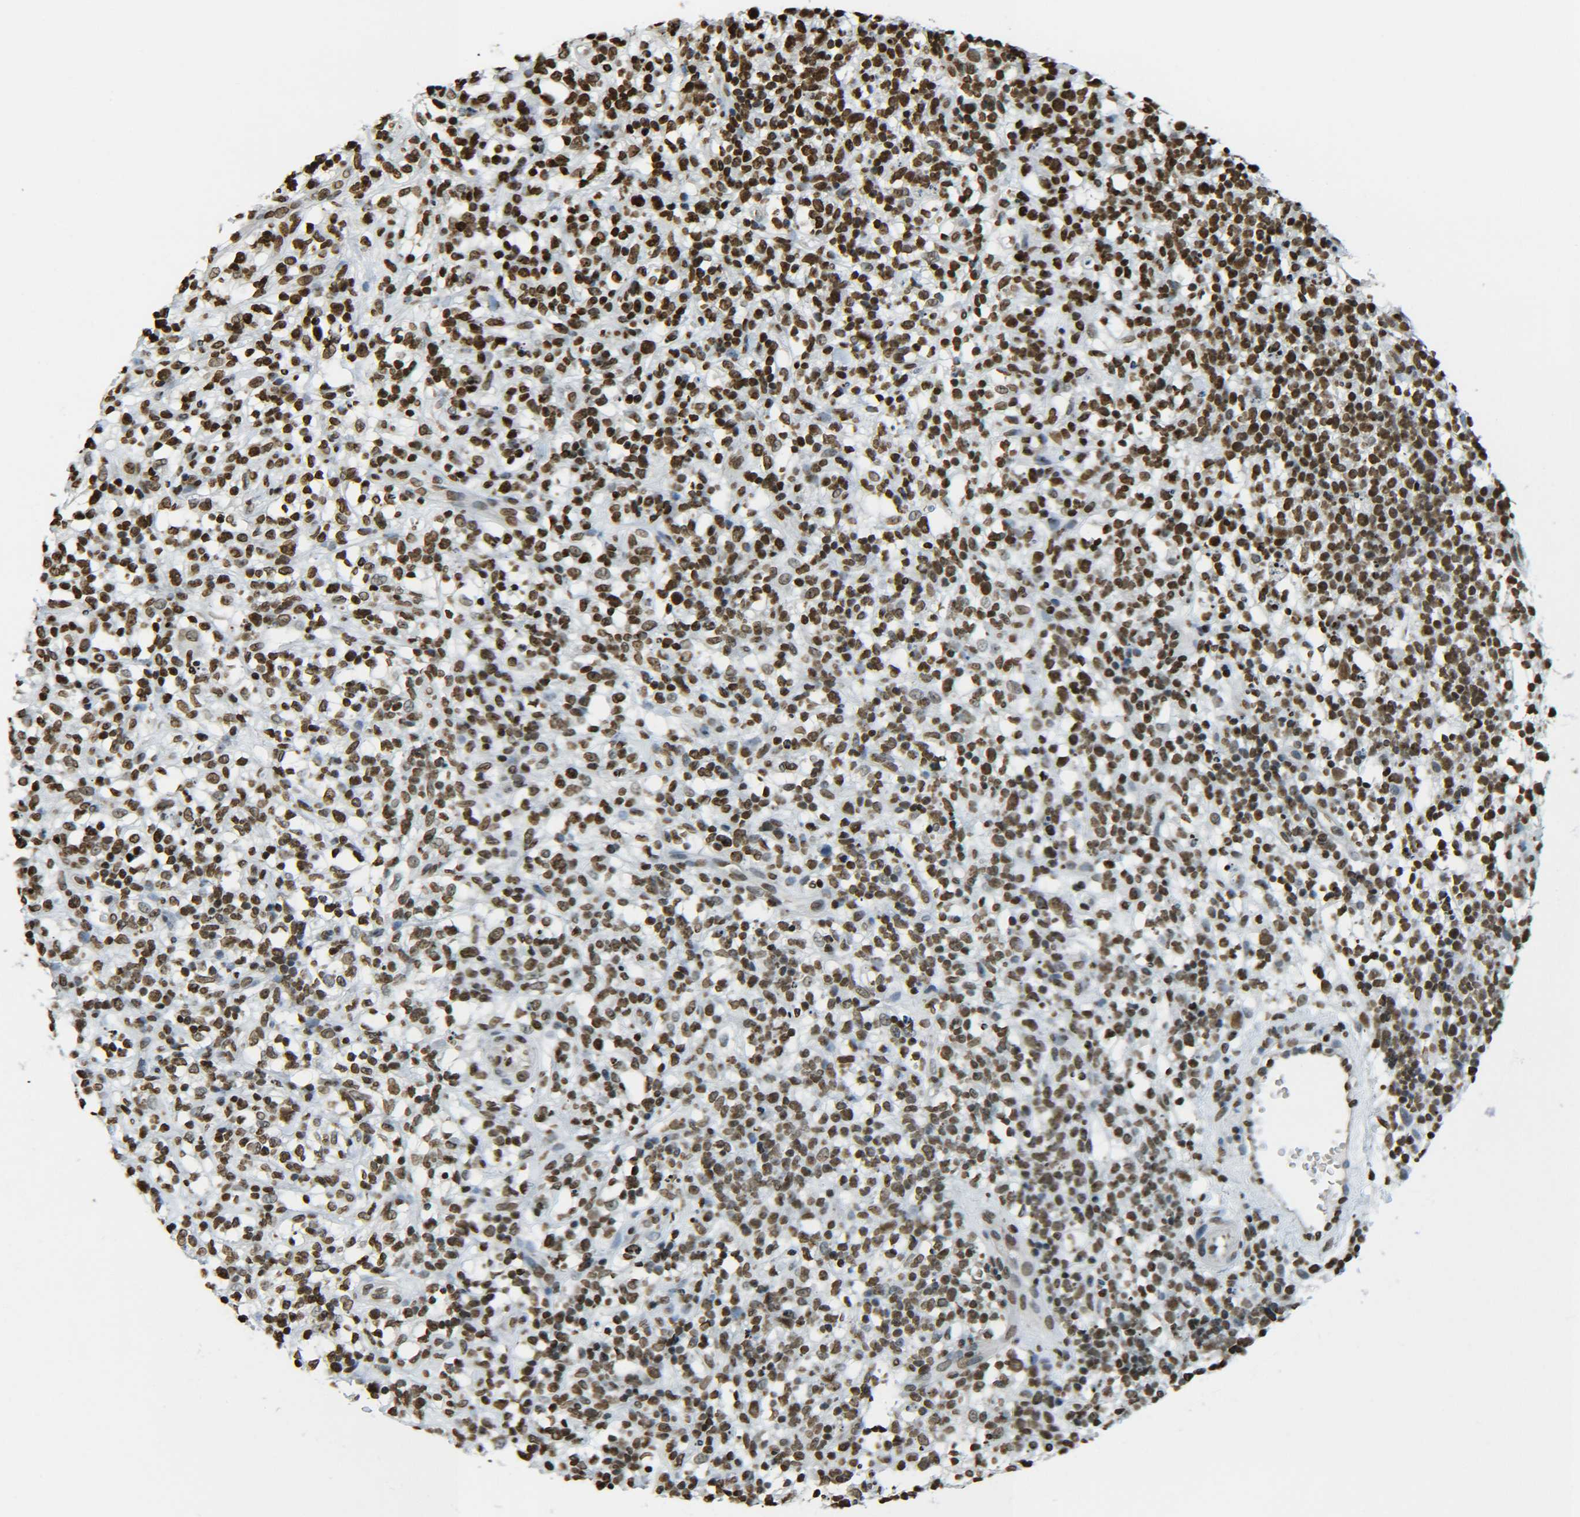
{"staining": {"intensity": "strong", "quantity": ">75%", "location": "nuclear"}, "tissue": "lymphoma", "cell_type": "Tumor cells", "image_type": "cancer", "snomed": [{"axis": "morphology", "description": "Malignant lymphoma, non-Hodgkin's type, High grade"}, {"axis": "topography", "description": "Lymph node"}], "caption": "An immunohistochemistry (IHC) histopathology image of tumor tissue is shown. Protein staining in brown highlights strong nuclear positivity in high-grade malignant lymphoma, non-Hodgkin's type within tumor cells.", "gene": "H4C16", "patient": {"sex": "female", "age": 73}}